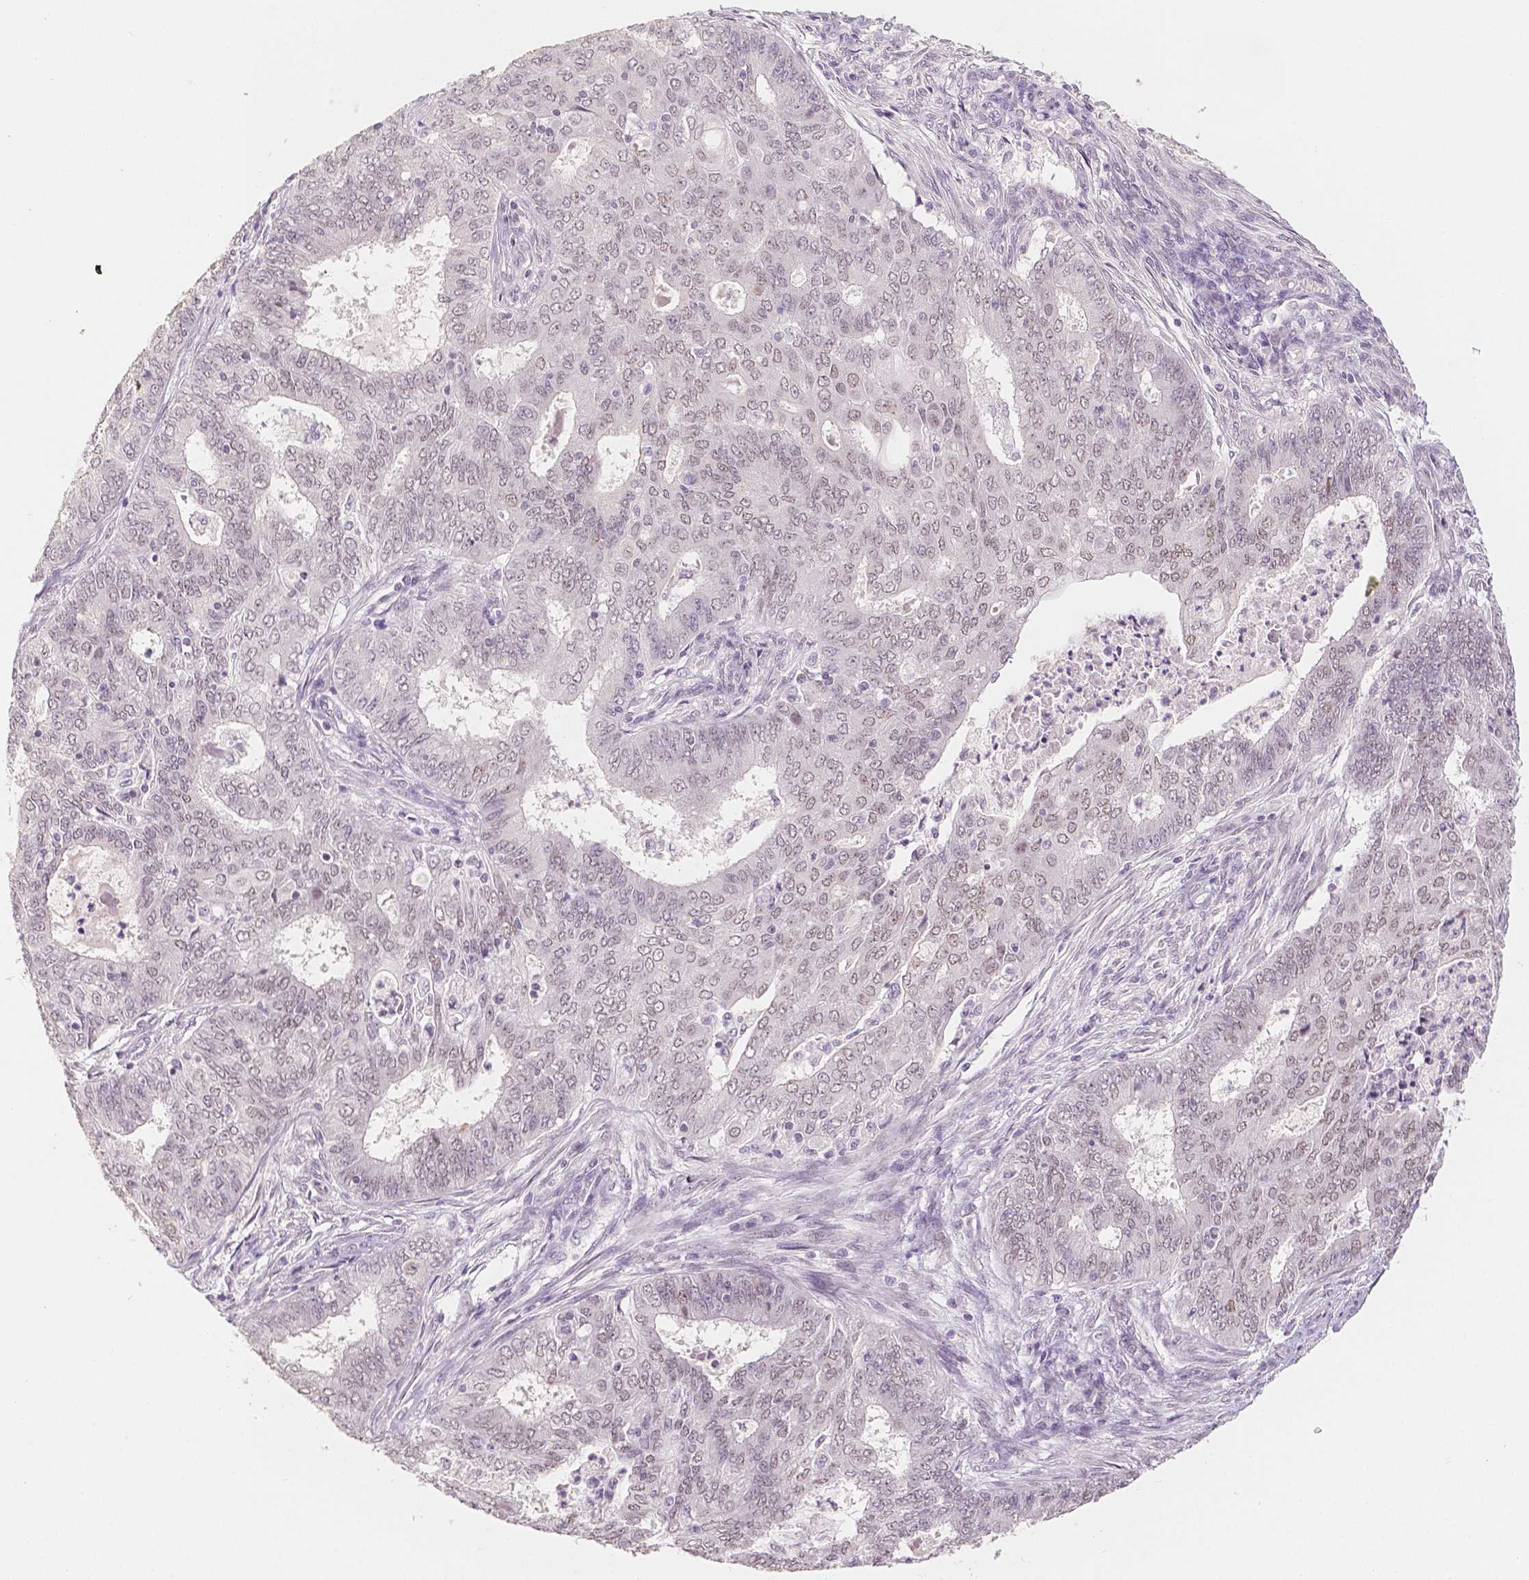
{"staining": {"intensity": "negative", "quantity": "none", "location": "none"}, "tissue": "endometrial cancer", "cell_type": "Tumor cells", "image_type": "cancer", "snomed": [{"axis": "morphology", "description": "Adenocarcinoma, NOS"}, {"axis": "topography", "description": "Endometrium"}], "caption": "High power microscopy image of an IHC photomicrograph of endometrial adenocarcinoma, revealing no significant staining in tumor cells.", "gene": "KDM5B", "patient": {"sex": "female", "age": 62}}